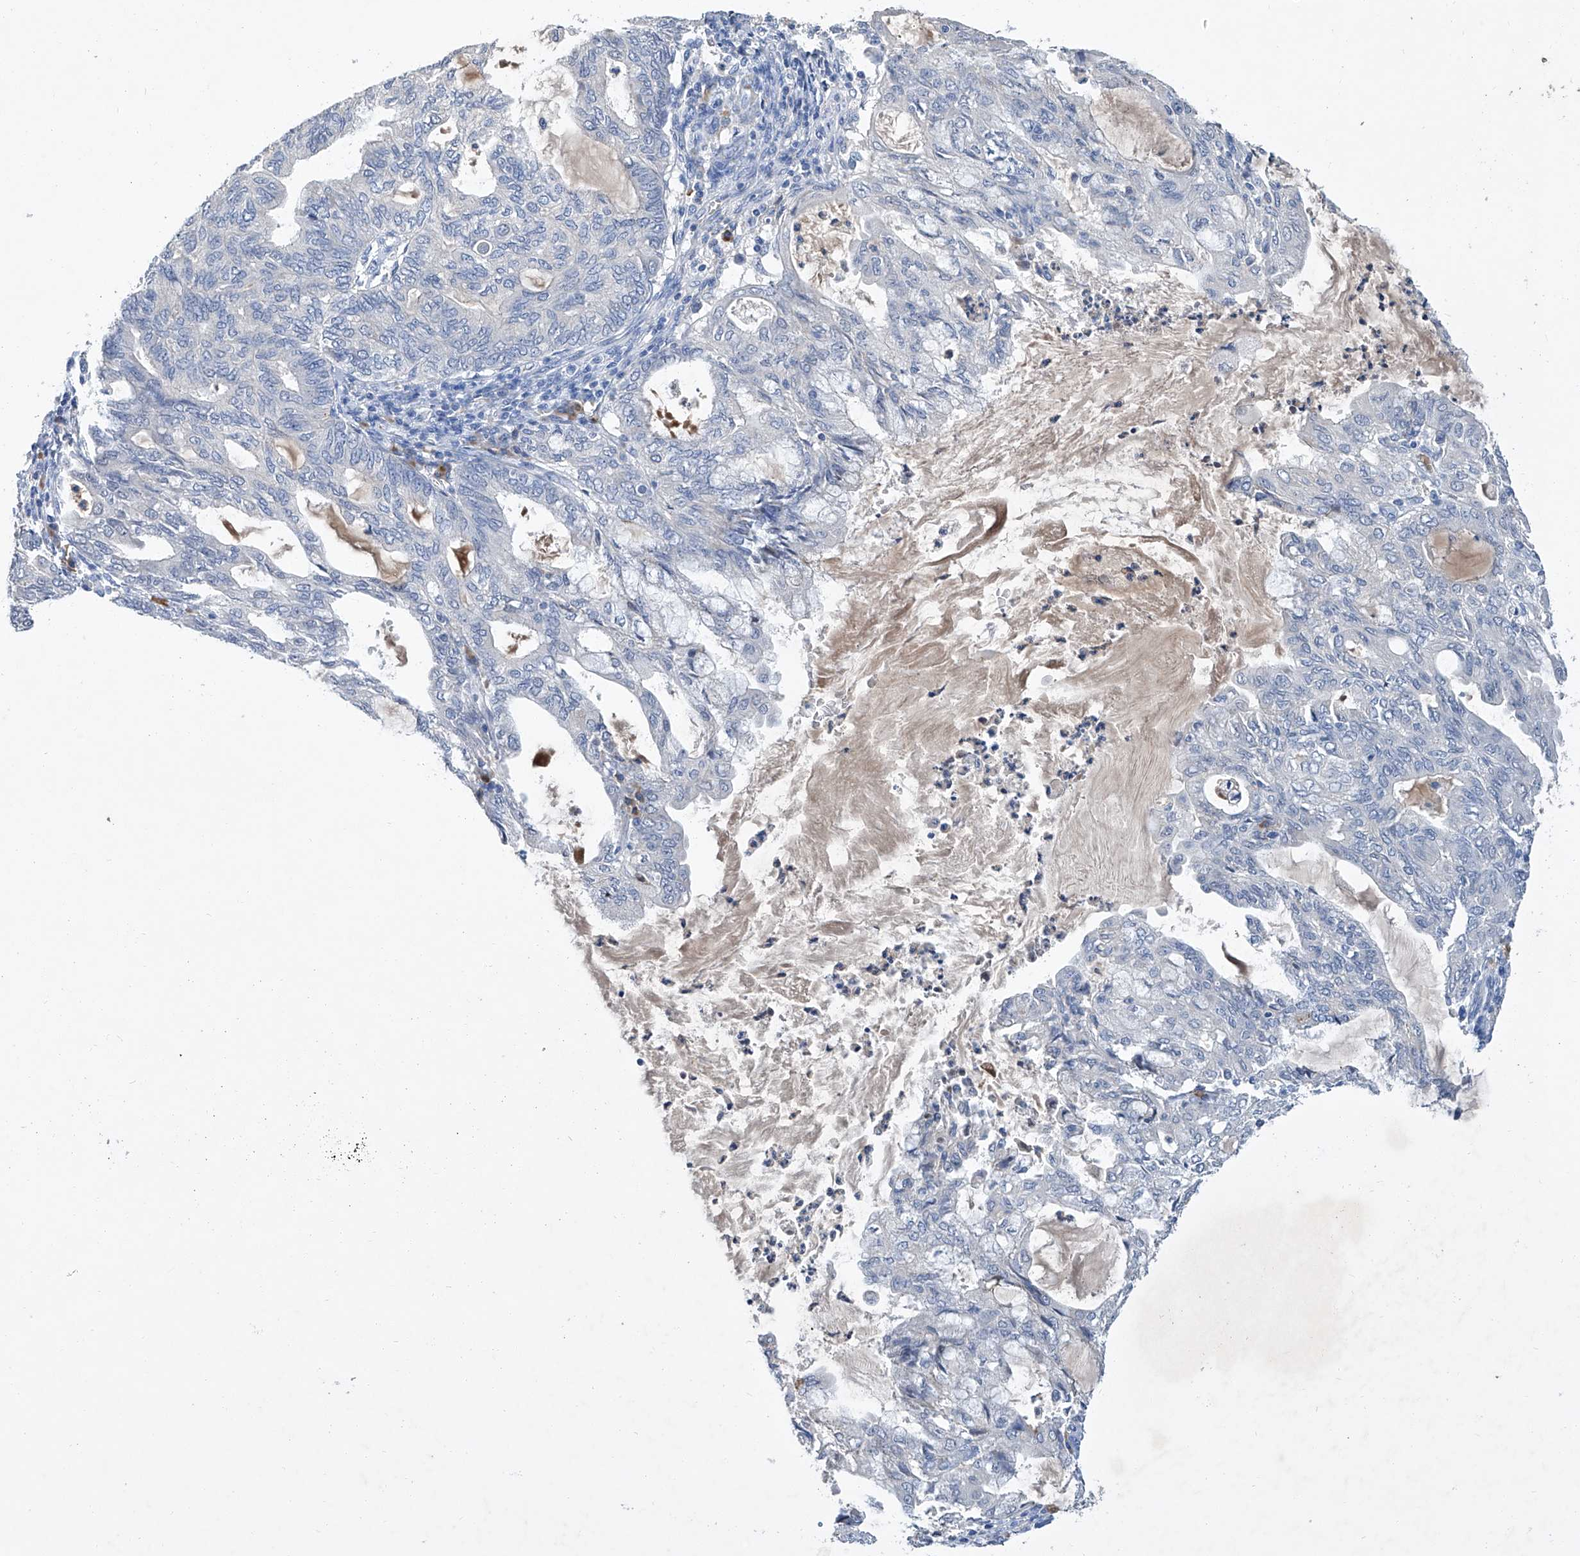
{"staining": {"intensity": "negative", "quantity": "none", "location": "none"}, "tissue": "endometrial cancer", "cell_type": "Tumor cells", "image_type": "cancer", "snomed": [{"axis": "morphology", "description": "Adenocarcinoma, NOS"}, {"axis": "topography", "description": "Endometrium"}], "caption": "Immunohistochemistry (IHC) image of human endometrial adenocarcinoma stained for a protein (brown), which displays no staining in tumor cells.", "gene": "GPT", "patient": {"sex": "female", "age": 86}}